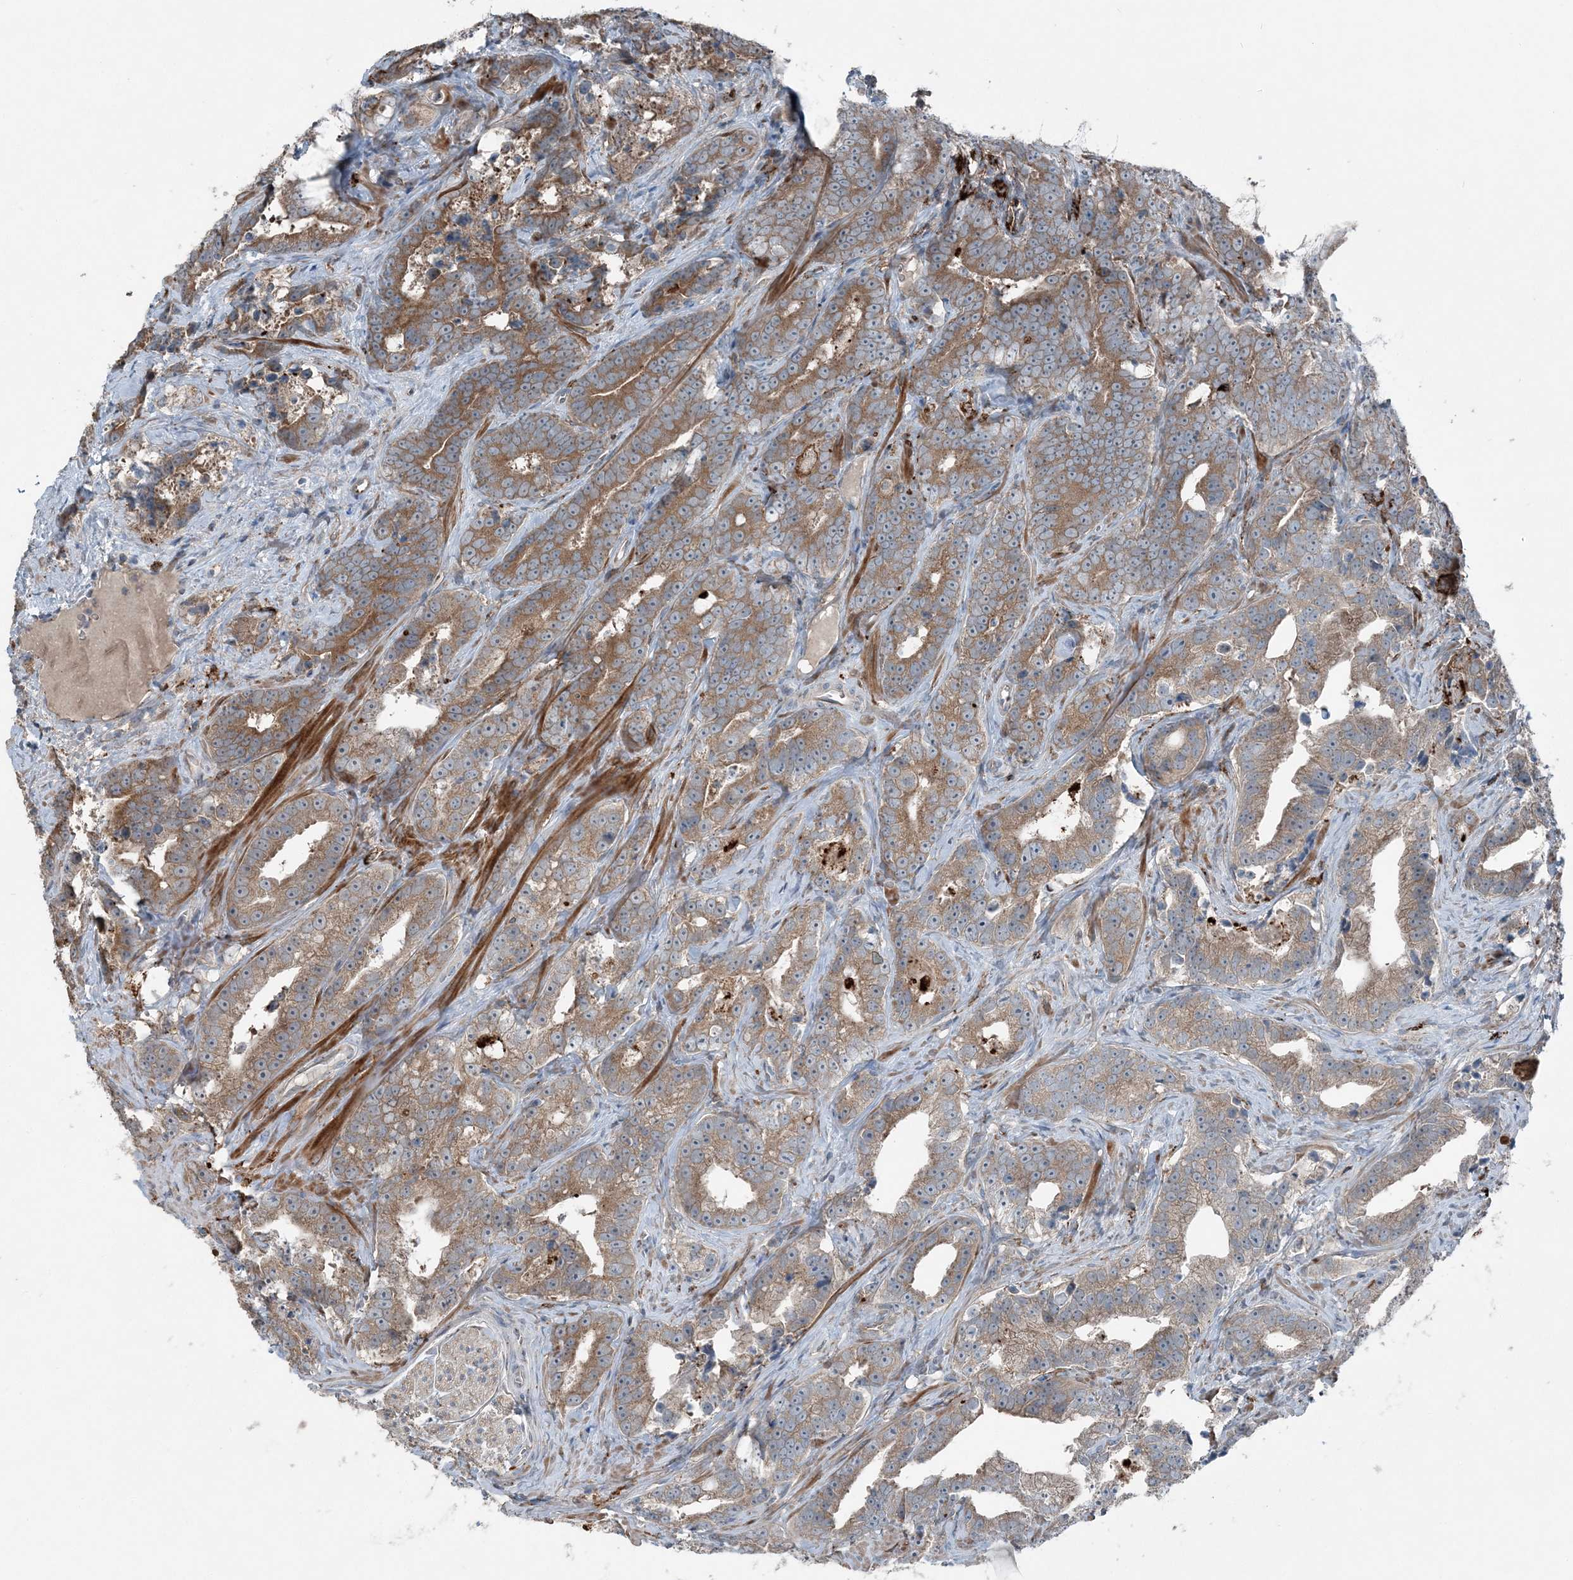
{"staining": {"intensity": "moderate", "quantity": ">75%", "location": "cytoplasmic/membranous"}, "tissue": "prostate cancer", "cell_type": "Tumor cells", "image_type": "cancer", "snomed": [{"axis": "morphology", "description": "Adenocarcinoma, High grade"}, {"axis": "topography", "description": "Prostate"}], "caption": "Moderate cytoplasmic/membranous expression for a protein is appreciated in approximately >75% of tumor cells of prostate cancer using IHC.", "gene": "KY", "patient": {"sex": "male", "age": 62}}